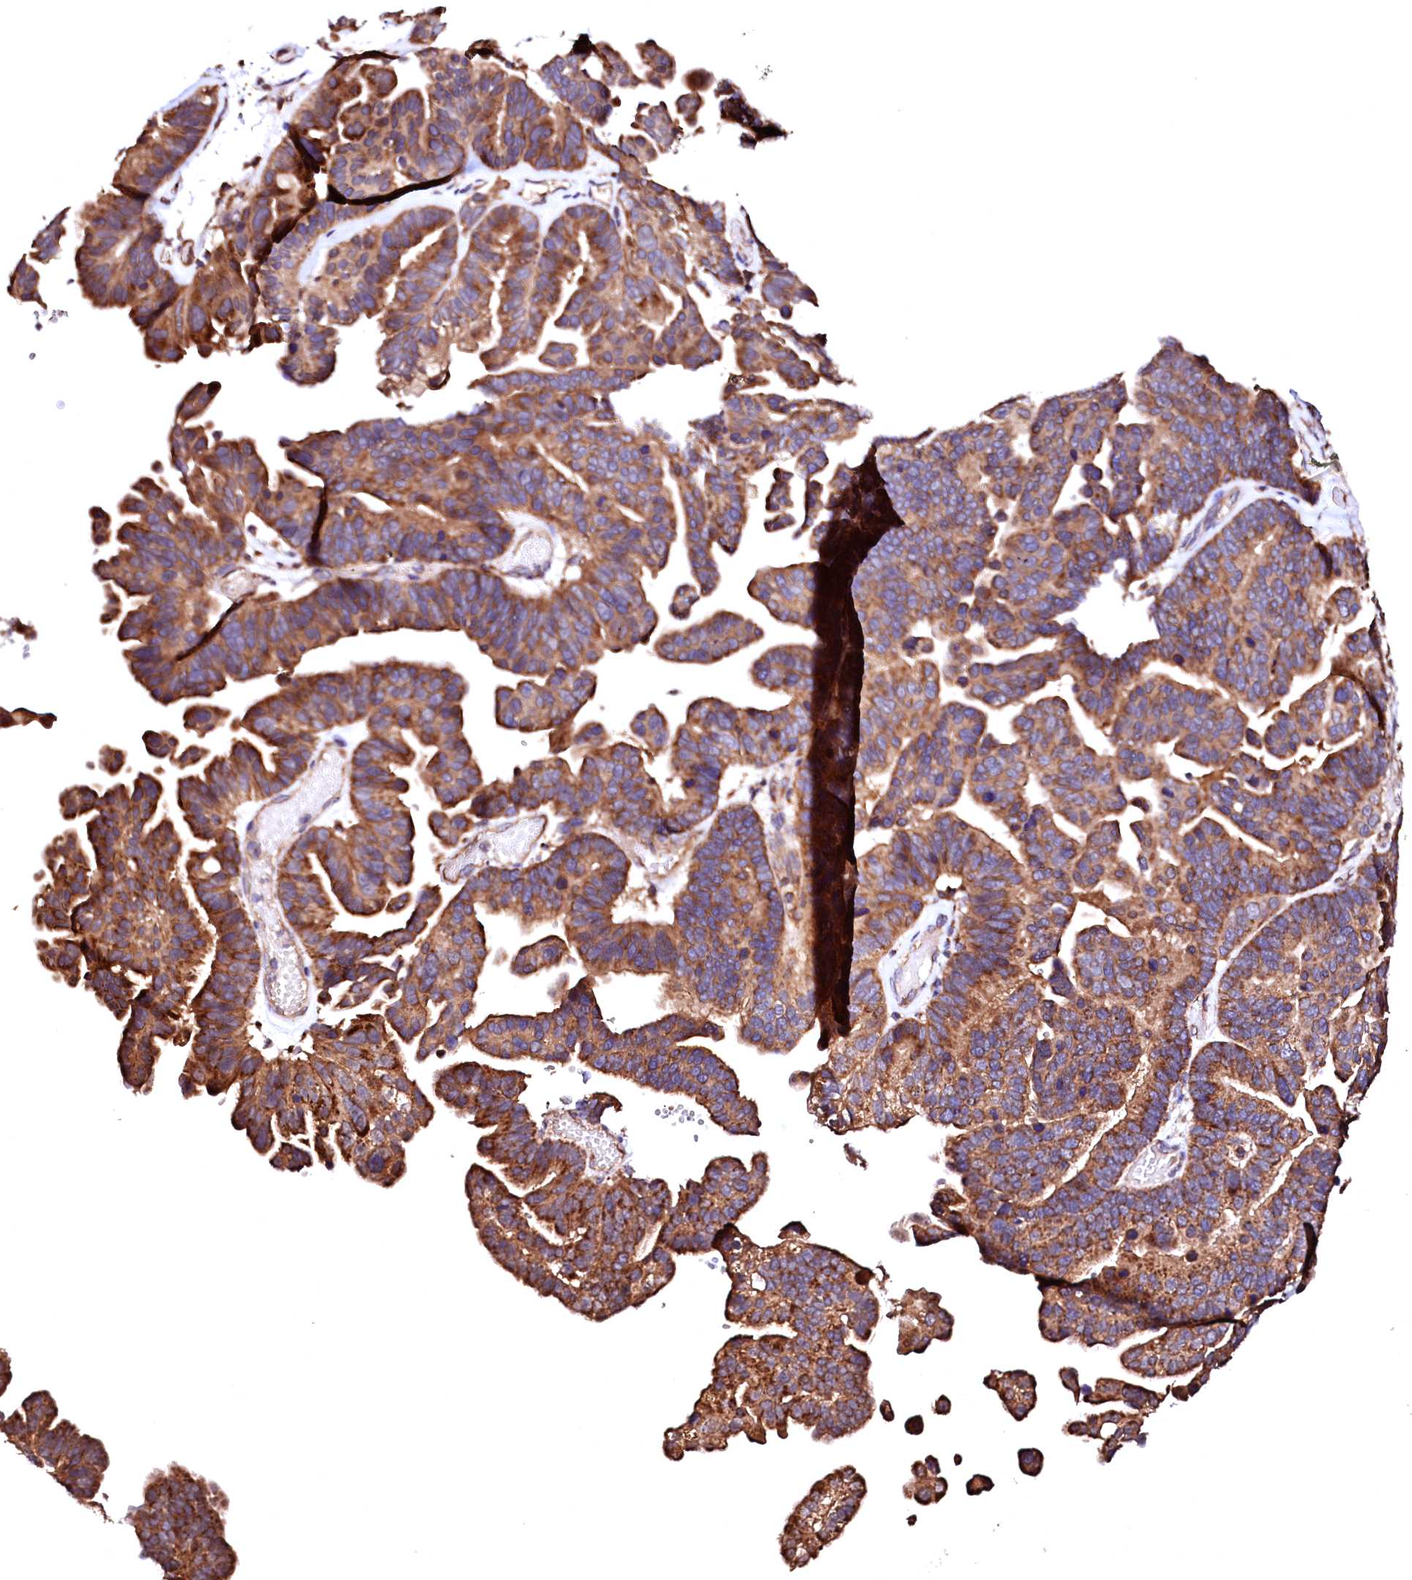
{"staining": {"intensity": "strong", "quantity": ">75%", "location": "cytoplasmic/membranous"}, "tissue": "ovarian cancer", "cell_type": "Tumor cells", "image_type": "cancer", "snomed": [{"axis": "morphology", "description": "Cystadenocarcinoma, serous, NOS"}, {"axis": "topography", "description": "Ovary"}], "caption": "Human ovarian cancer (serous cystadenocarcinoma) stained with a protein marker exhibits strong staining in tumor cells.", "gene": "ST3GAL1", "patient": {"sex": "female", "age": 56}}